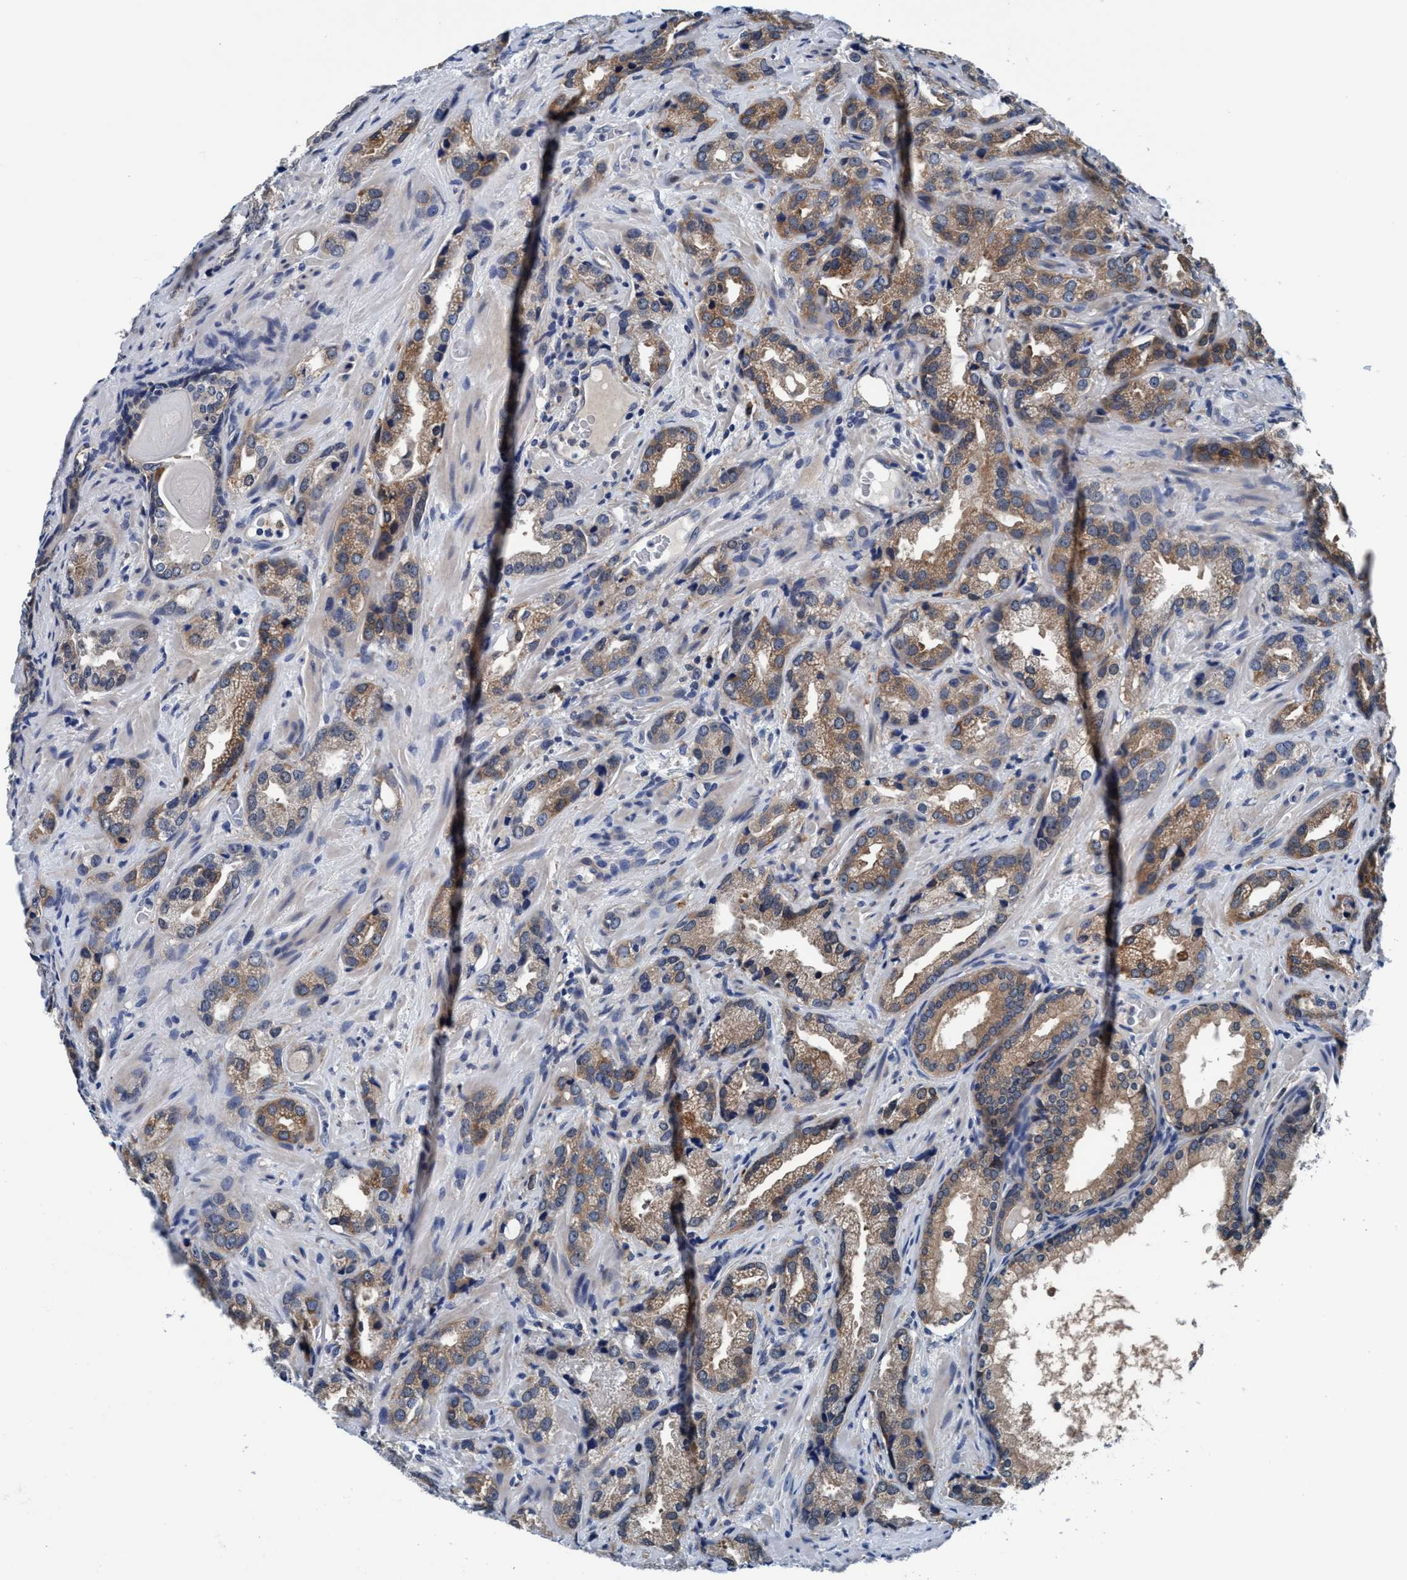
{"staining": {"intensity": "moderate", "quantity": "25%-75%", "location": "cytoplasmic/membranous"}, "tissue": "prostate cancer", "cell_type": "Tumor cells", "image_type": "cancer", "snomed": [{"axis": "morphology", "description": "Adenocarcinoma, High grade"}, {"axis": "topography", "description": "Prostate"}], "caption": "Immunohistochemistry (DAB (3,3'-diaminobenzidine)) staining of prostate adenocarcinoma (high-grade) reveals moderate cytoplasmic/membranous protein expression in about 25%-75% of tumor cells. (Stains: DAB (3,3'-diaminobenzidine) in brown, nuclei in blue, Microscopy: brightfield microscopy at high magnification).", "gene": "TMEM94", "patient": {"sex": "male", "age": 63}}